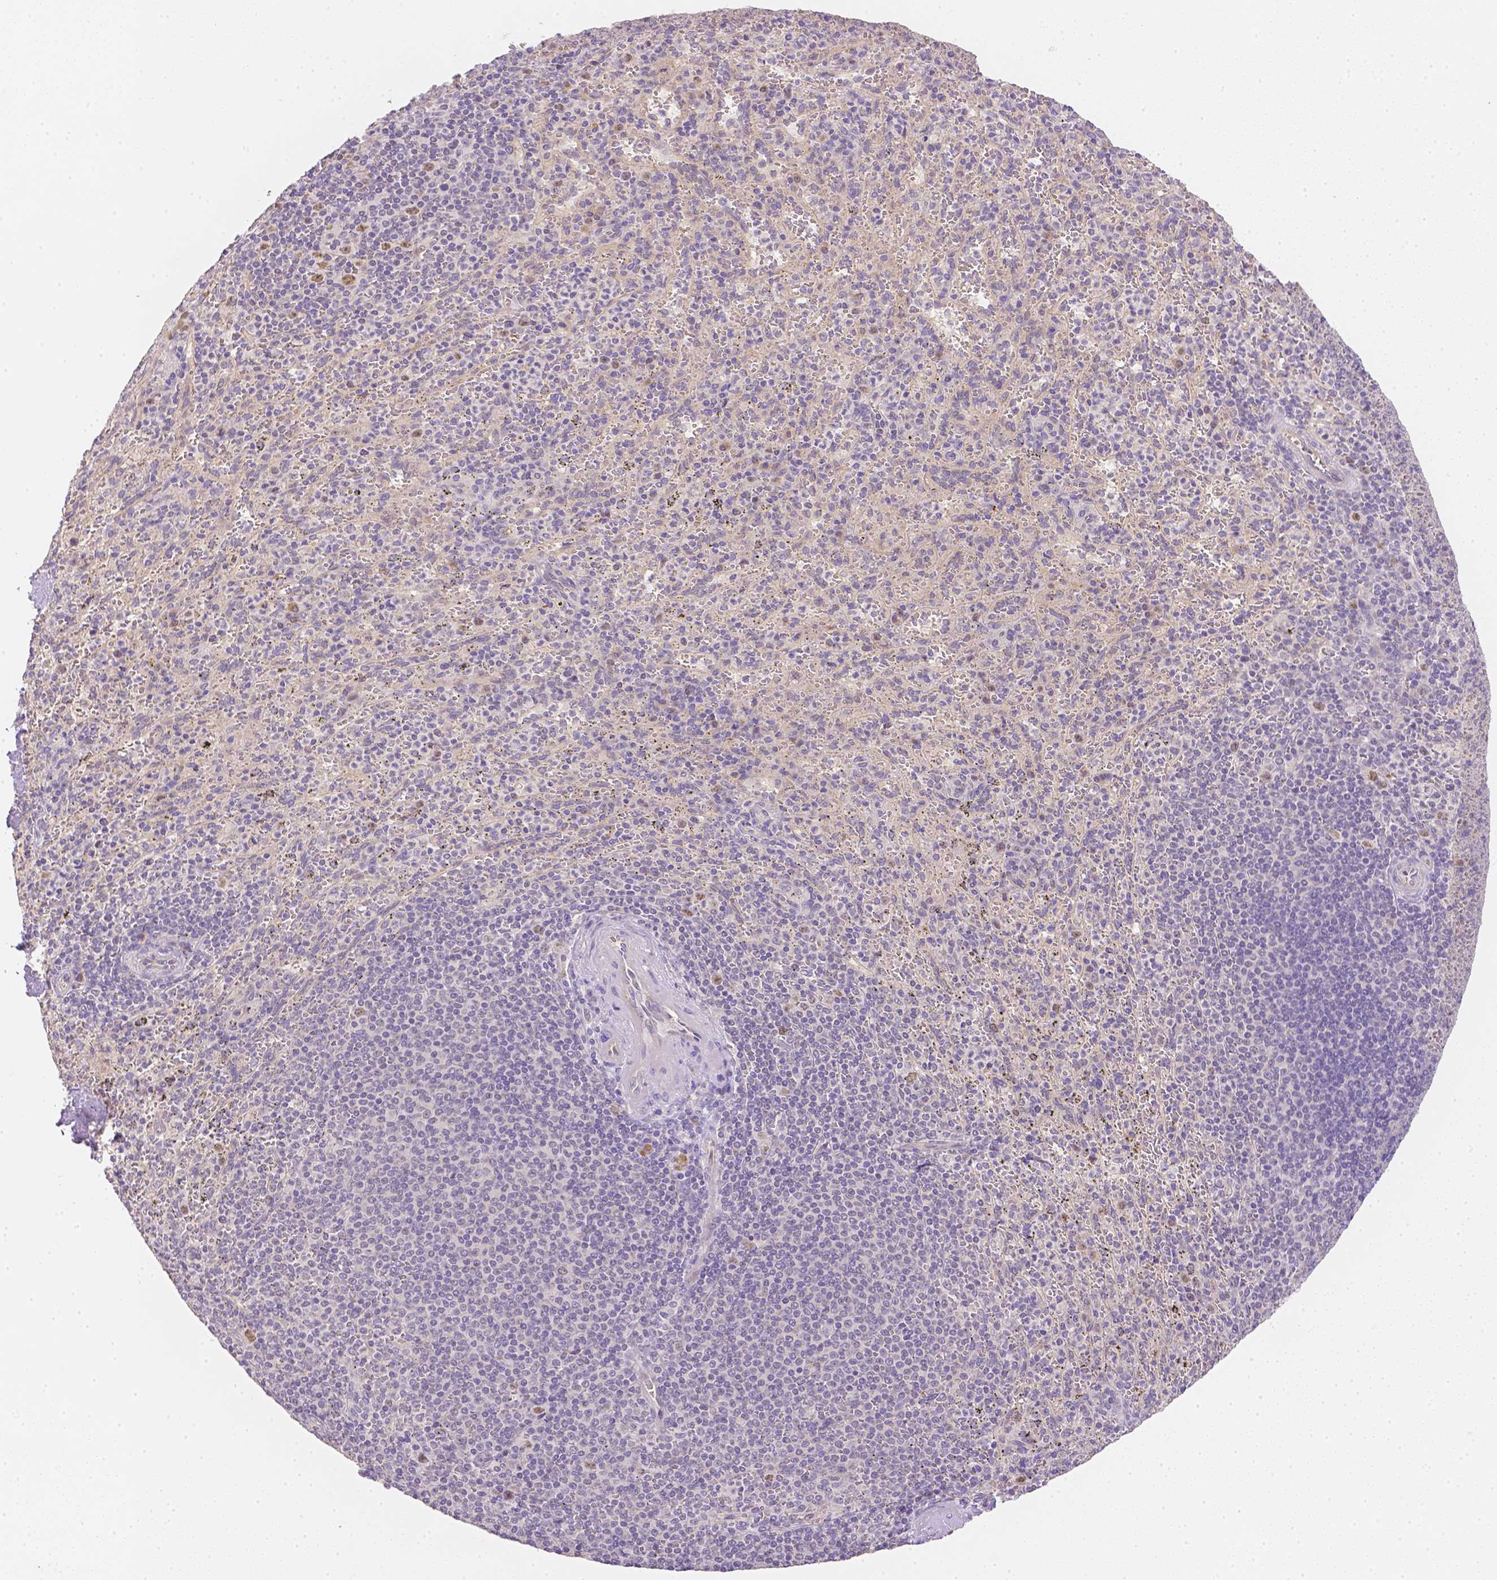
{"staining": {"intensity": "negative", "quantity": "none", "location": "none"}, "tissue": "spleen", "cell_type": "Cells in red pulp", "image_type": "normal", "snomed": [{"axis": "morphology", "description": "Normal tissue, NOS"}, {"axis": "topography", "description": "Spleen"}], "caption": "Immunohistochemical staining of normal spleen demonstrates no significant expression in cells in red pulp.", "gene": "C10orf67", "patient": {"sex": "male", "age": 57}}